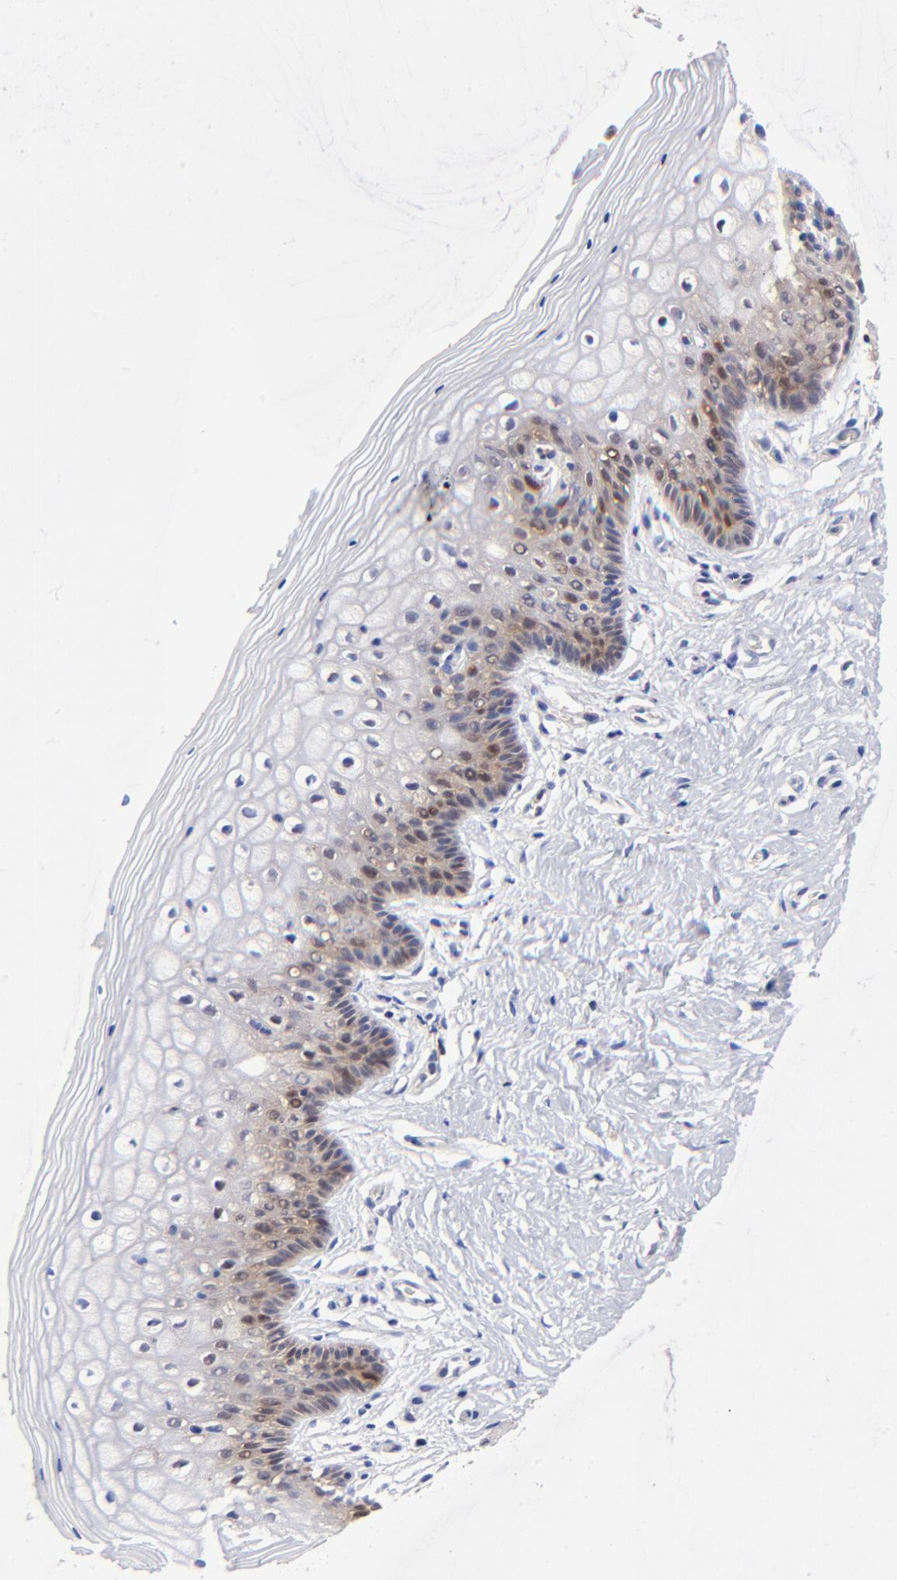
{"staining": {"intensity": "moderate", "quantity": "25%-75%", "location": "cytoplasmic/membranous,nuclear"}, "tissue": "vagina", "cell_type": "Squamous epithelial cells", "image_type": "normal", "snomed": [{"axis": "morphology", "description": "Normal tissue, NOS"}, {"axis": "topography", "description": "Vagina"}], "caption": "Vagina stained with immunohistochemistry displays moderate cytoplasmic/membranous,nuclear positivity in approximately 25%-75% of squamous epithelial cells.", "gene": "DCTPP1", "patient": {"sex": "female", "age": 46}}